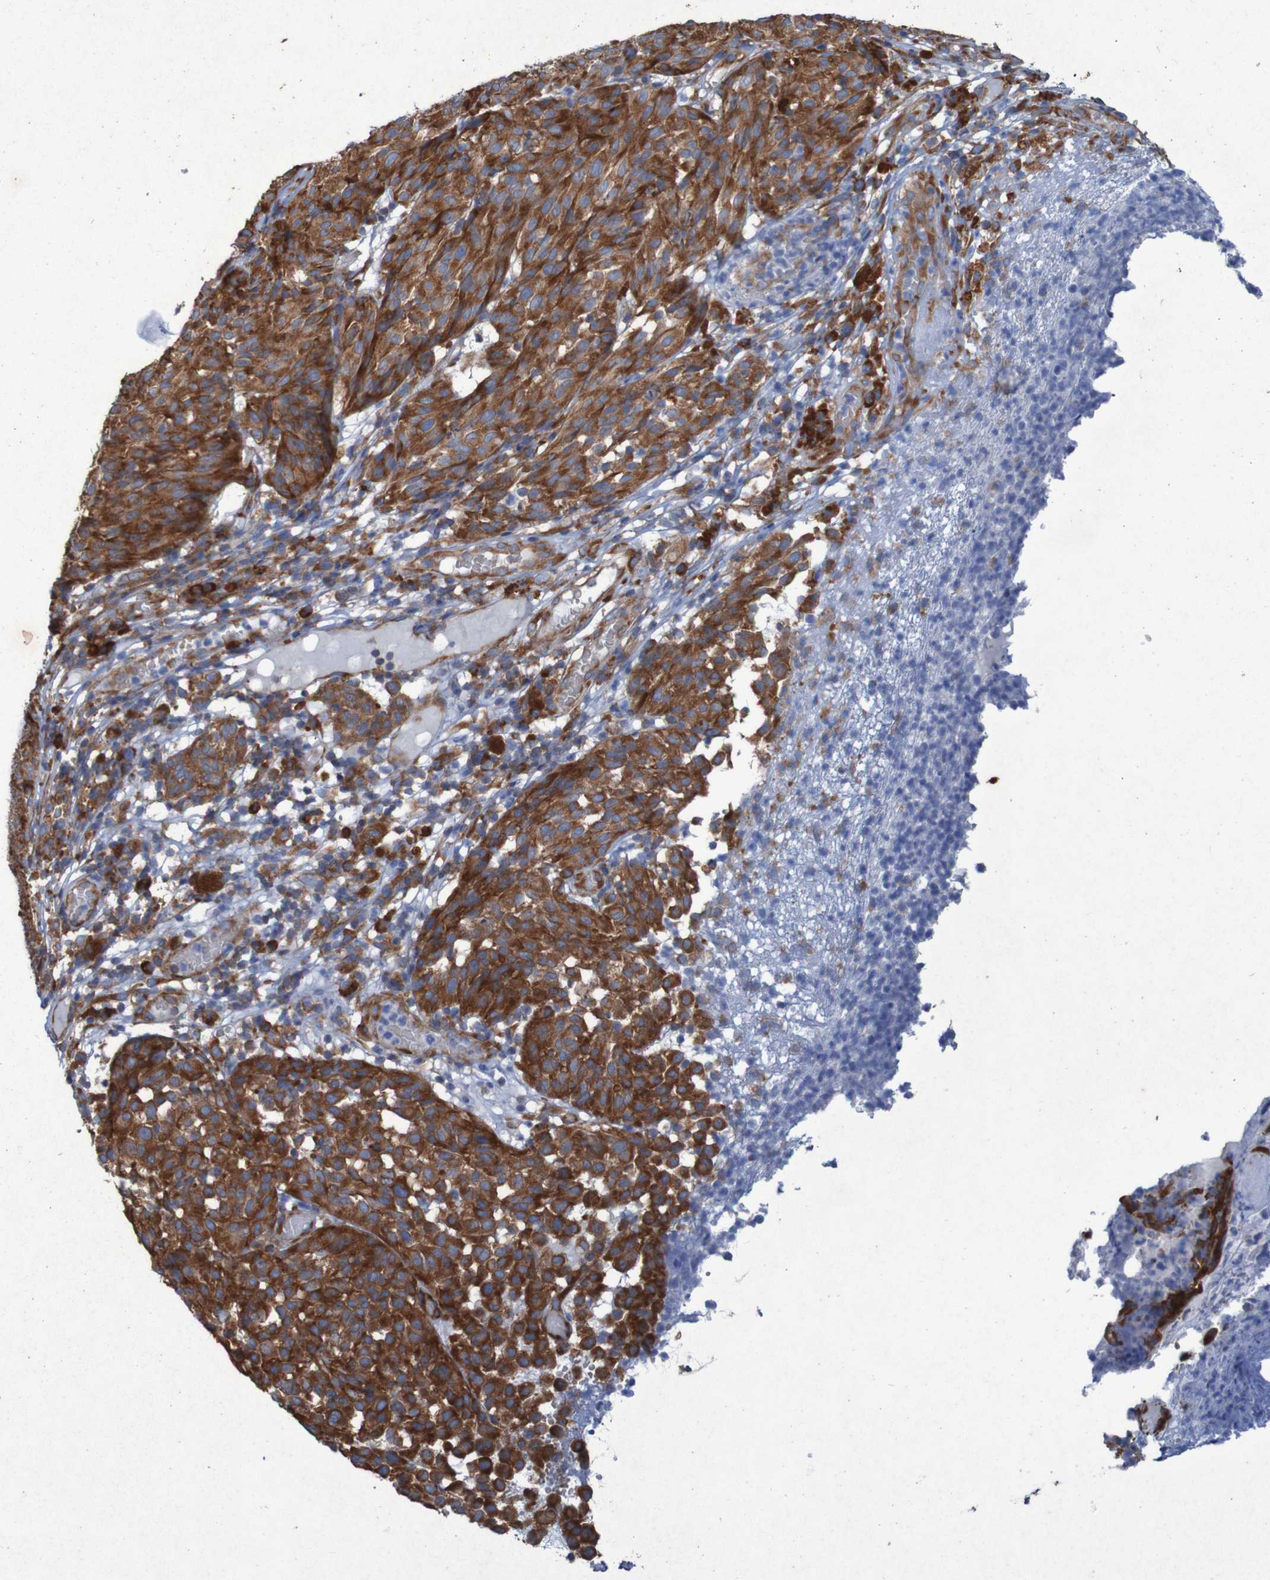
{"staining": {"intensity": "strong", "quantity": ">75%", "location": "cytoplasmic/membranous"}, "tissue": "melanoma", "cell_type": "Tumor cells", "image_type": "cancer", "snomed": [{"axis": "morphology", "description": "Malignant melanoma, NOS"}, {"axis": "topography", "description": "Skin"}], "caption": "Strong cytoplasmic/membranous staining is seen in approximately >75% of tumor cells in malignant melanoma. (IHC, brightfield microscopy, high magnification).", "gene": "RPL10", "patient": {"sex": "female", "age": 46}}